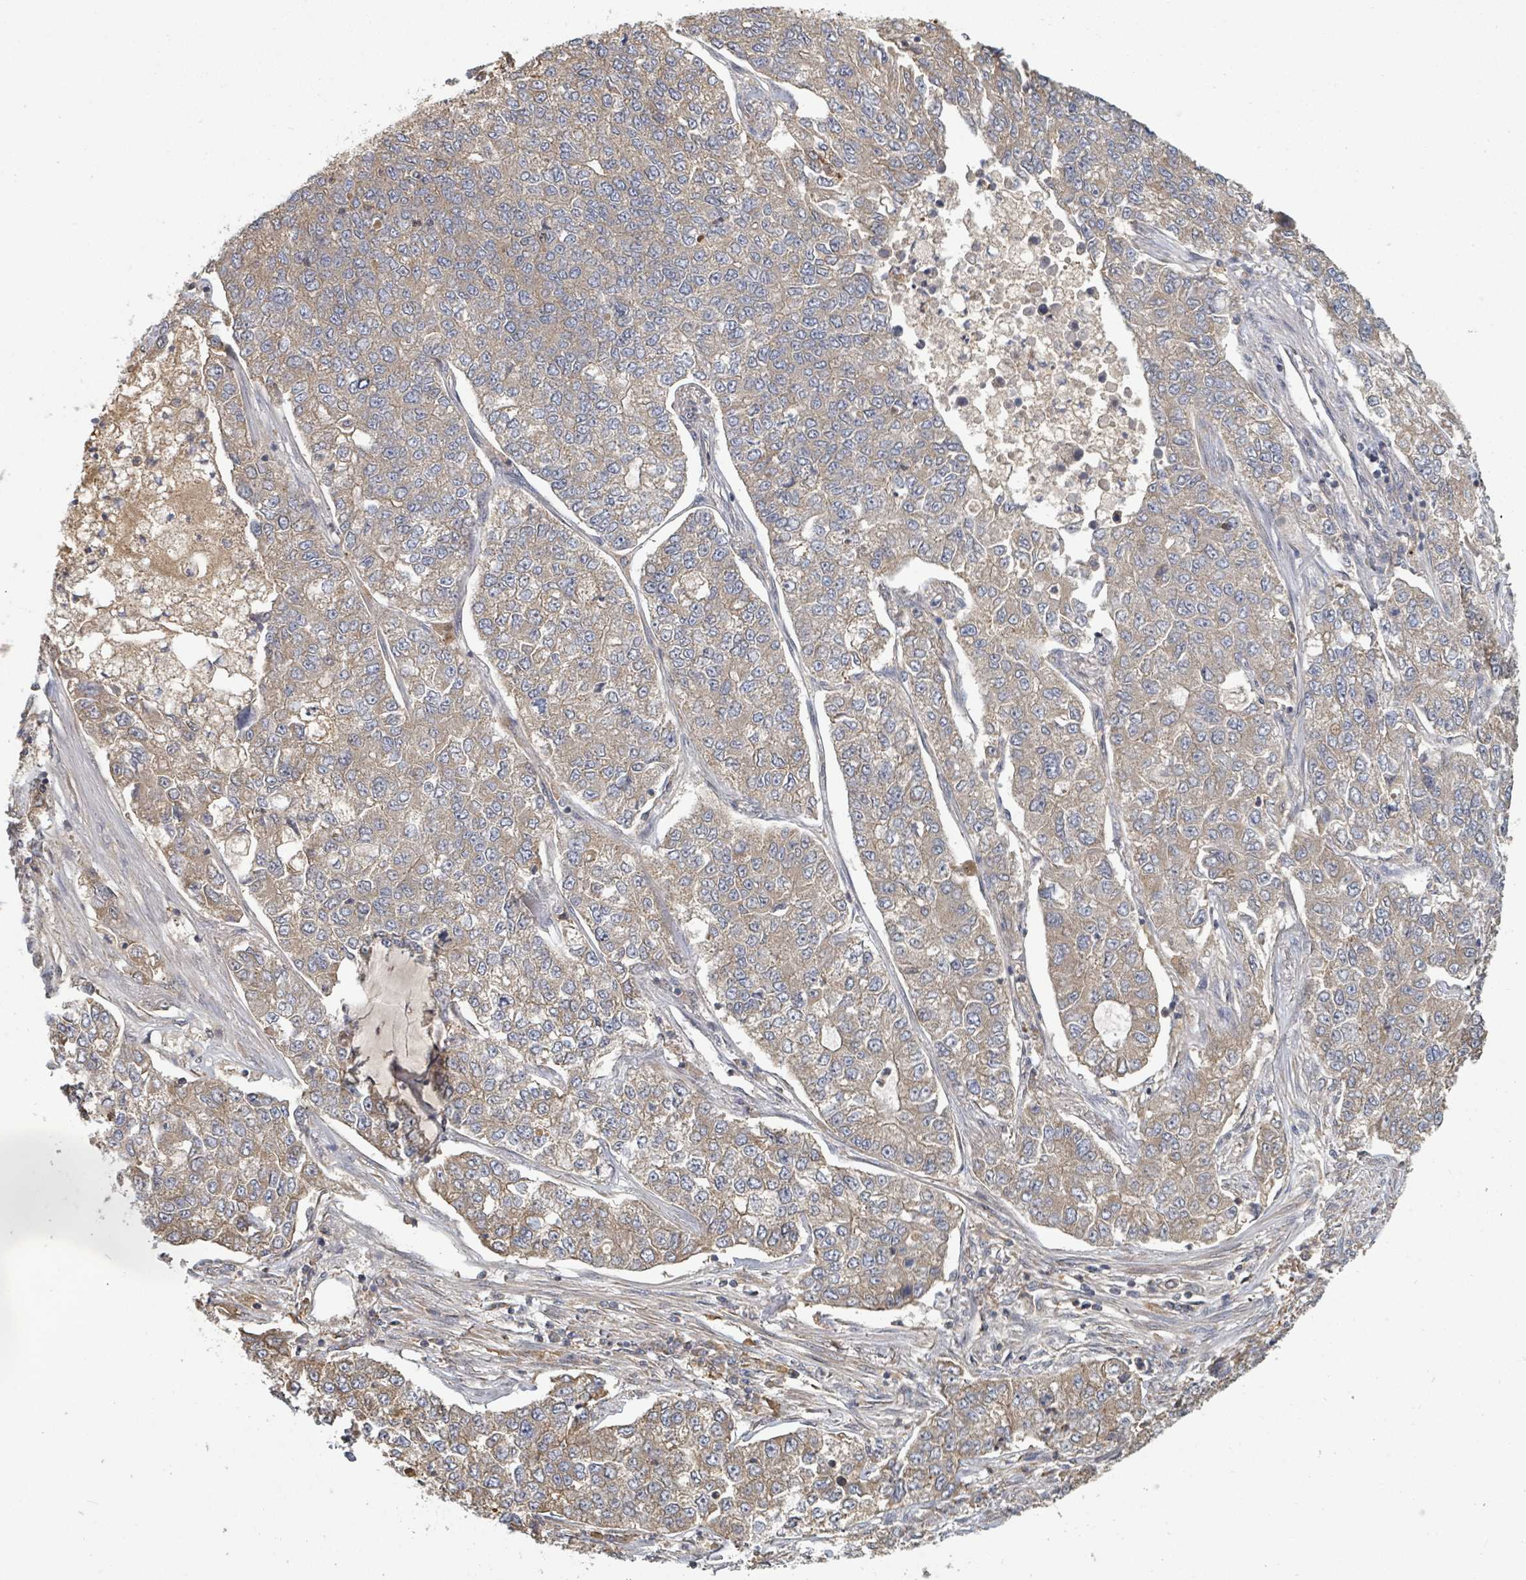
{"staining": {"intensity": "weak", "quantity": ">75%", "location": "cytoplasmic/membranous"}, "tissue": "lung cancer", "cell_type": "Tumor cells", "image_type": "cancer", "snomed": [{"axis": "morphology", "description": "Adenocarcinoma, NOS"}, {"axis": "topography", "description": "Lung"}], "caption": "Immunohistochemistry image of adenocarcinoma (lung) stained for a protein (brown), which exhibits low levels of weak cytoplasmic/membranous staining in approximately >75% of tumor cells.", "gene": "GABBR1", "patient": {"sex": "male", "age": 49}}